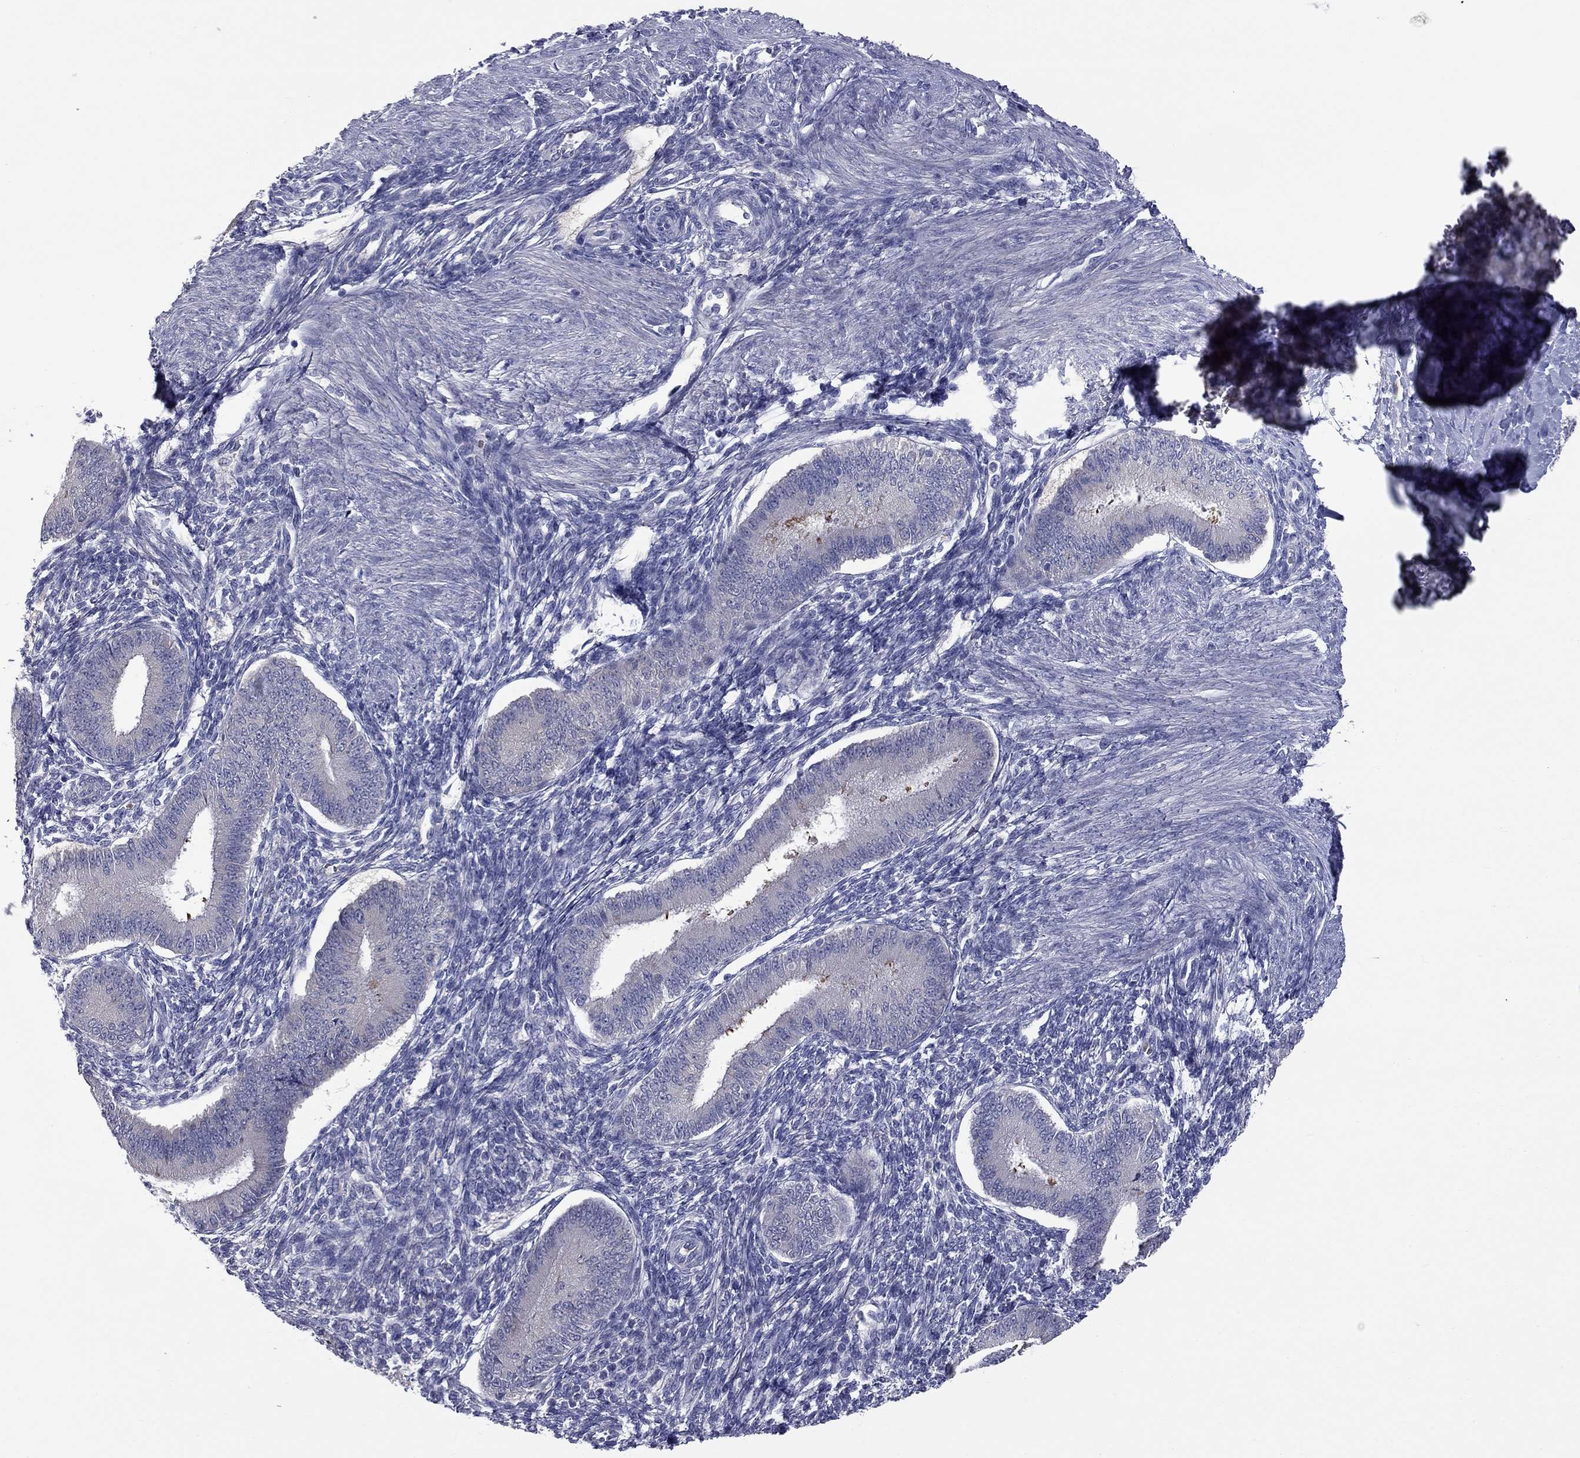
{"staining": {"intensity": "negative", "quantity": "none", "location": "none"}, "tissue": "endometrium", "cell_type": "Cells in endometrial stroma", "image_type": "normal", "snomed": [{"axis": "morphology", "description": "Normal tissue, NOS"}, {"axis": "topography", "description": "Endometrium"}], "caption": "High magnification brightfield microscopy of normal endometrium stained with DAB (3,3'-diaminobenzidine) (brown) and counterstained with hematoxylin (blue): cells in endometrial stroma show no significant expression.", "gene": "UNC119B", "patient": {"sex": "female", "age": 39}}